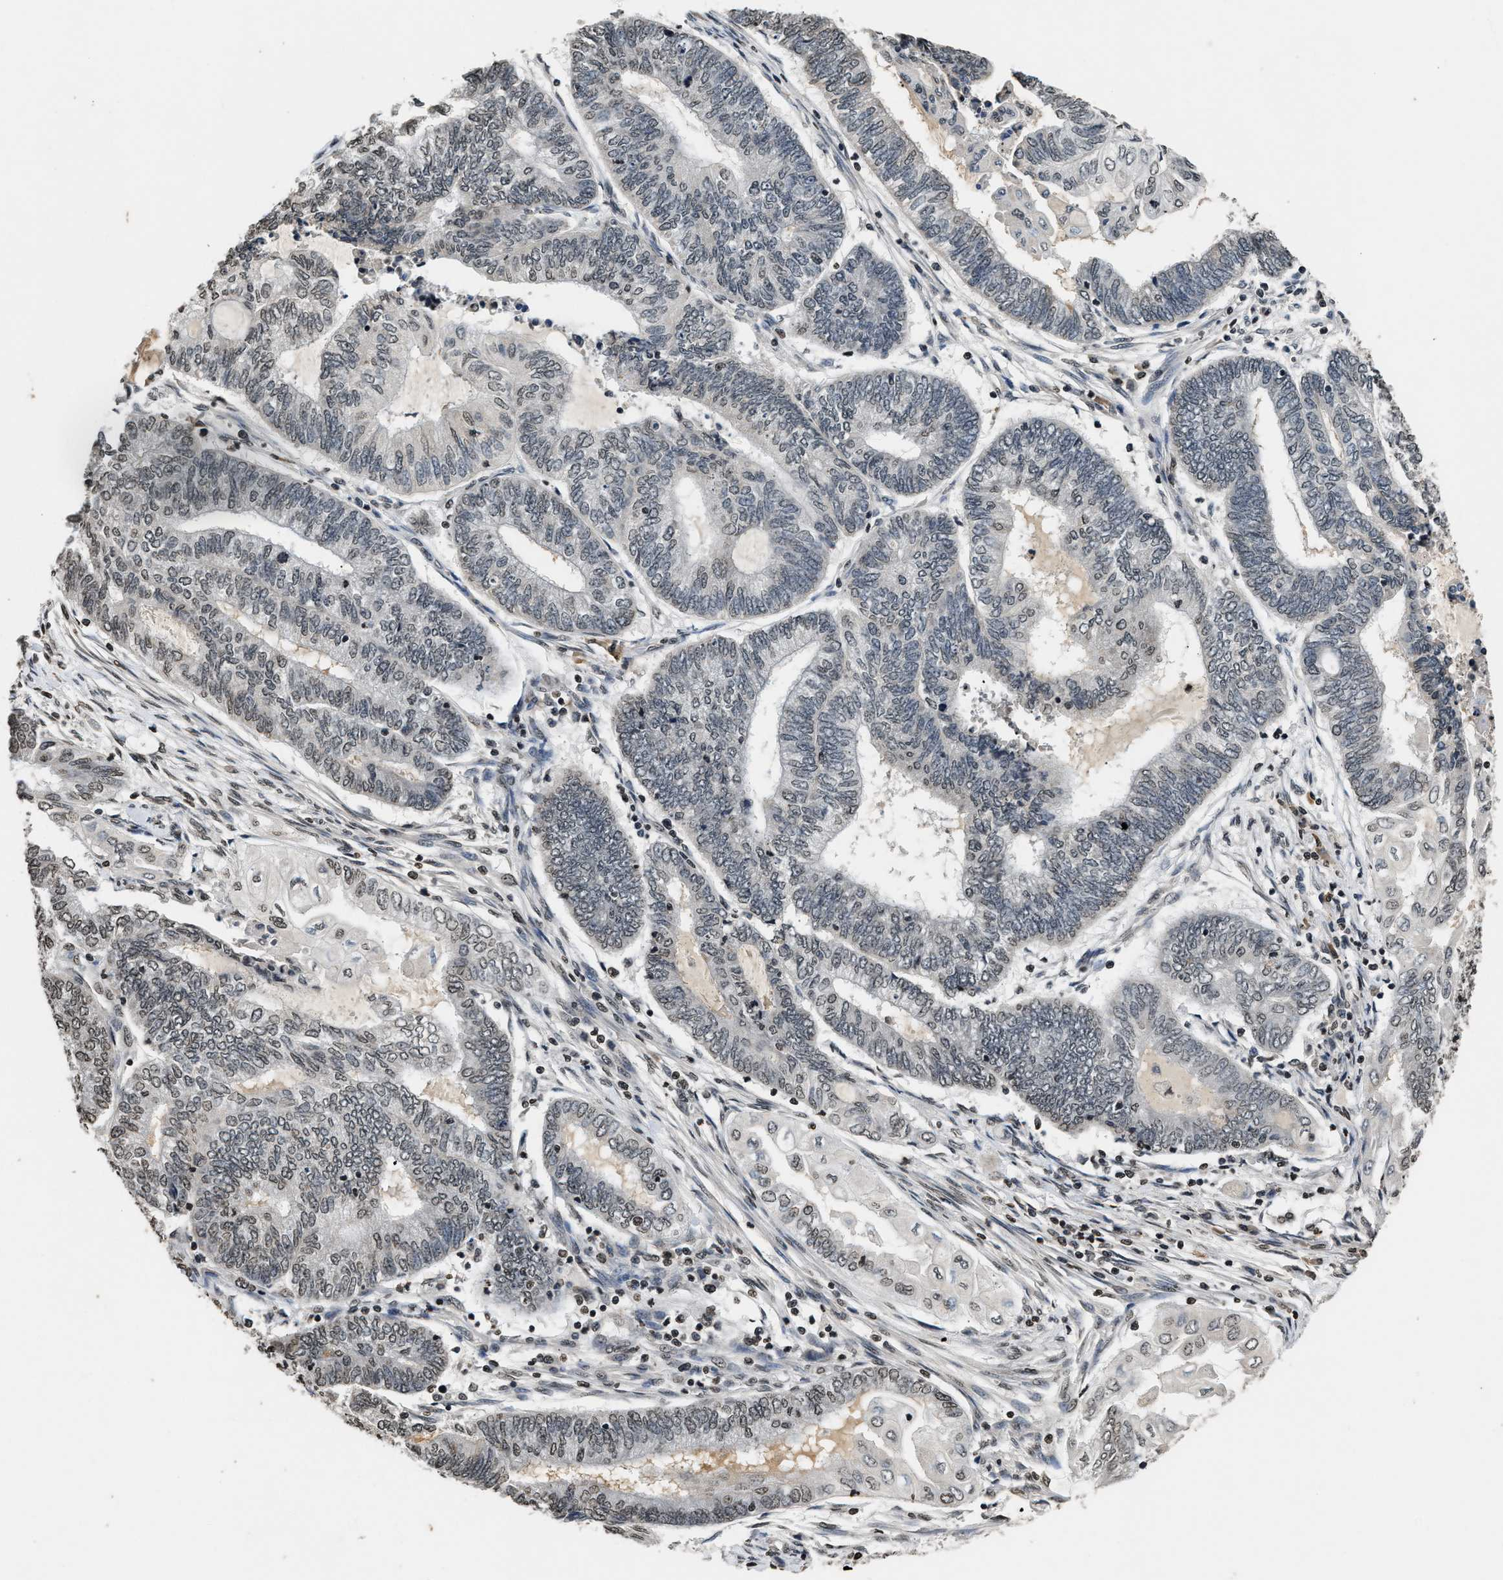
{"staining": {"intensity": "weak", "quantity": "<25%", "location": "nuclear"}, "tissue": "endometrial cancer", "cell_type": "Tumor cells", "image_type": "cancer", "snomed": [{"axis": "morphology", "description": "Adenocarcinoma, NOS"}, {"axis": "topography", "description": "Uterus"}, {"axis": "topography", "description": "Endometrium"}], "caption": "There is no significant positivity in tumor cells of endometrial cancer (adenocarcinoma). (Brightfield microscopy of DAB (3,3'-diaminobenzidine) IHC at high magnification).", "gene": "DNASE1L3", "patient": {"sex": "female", "age": 70}}